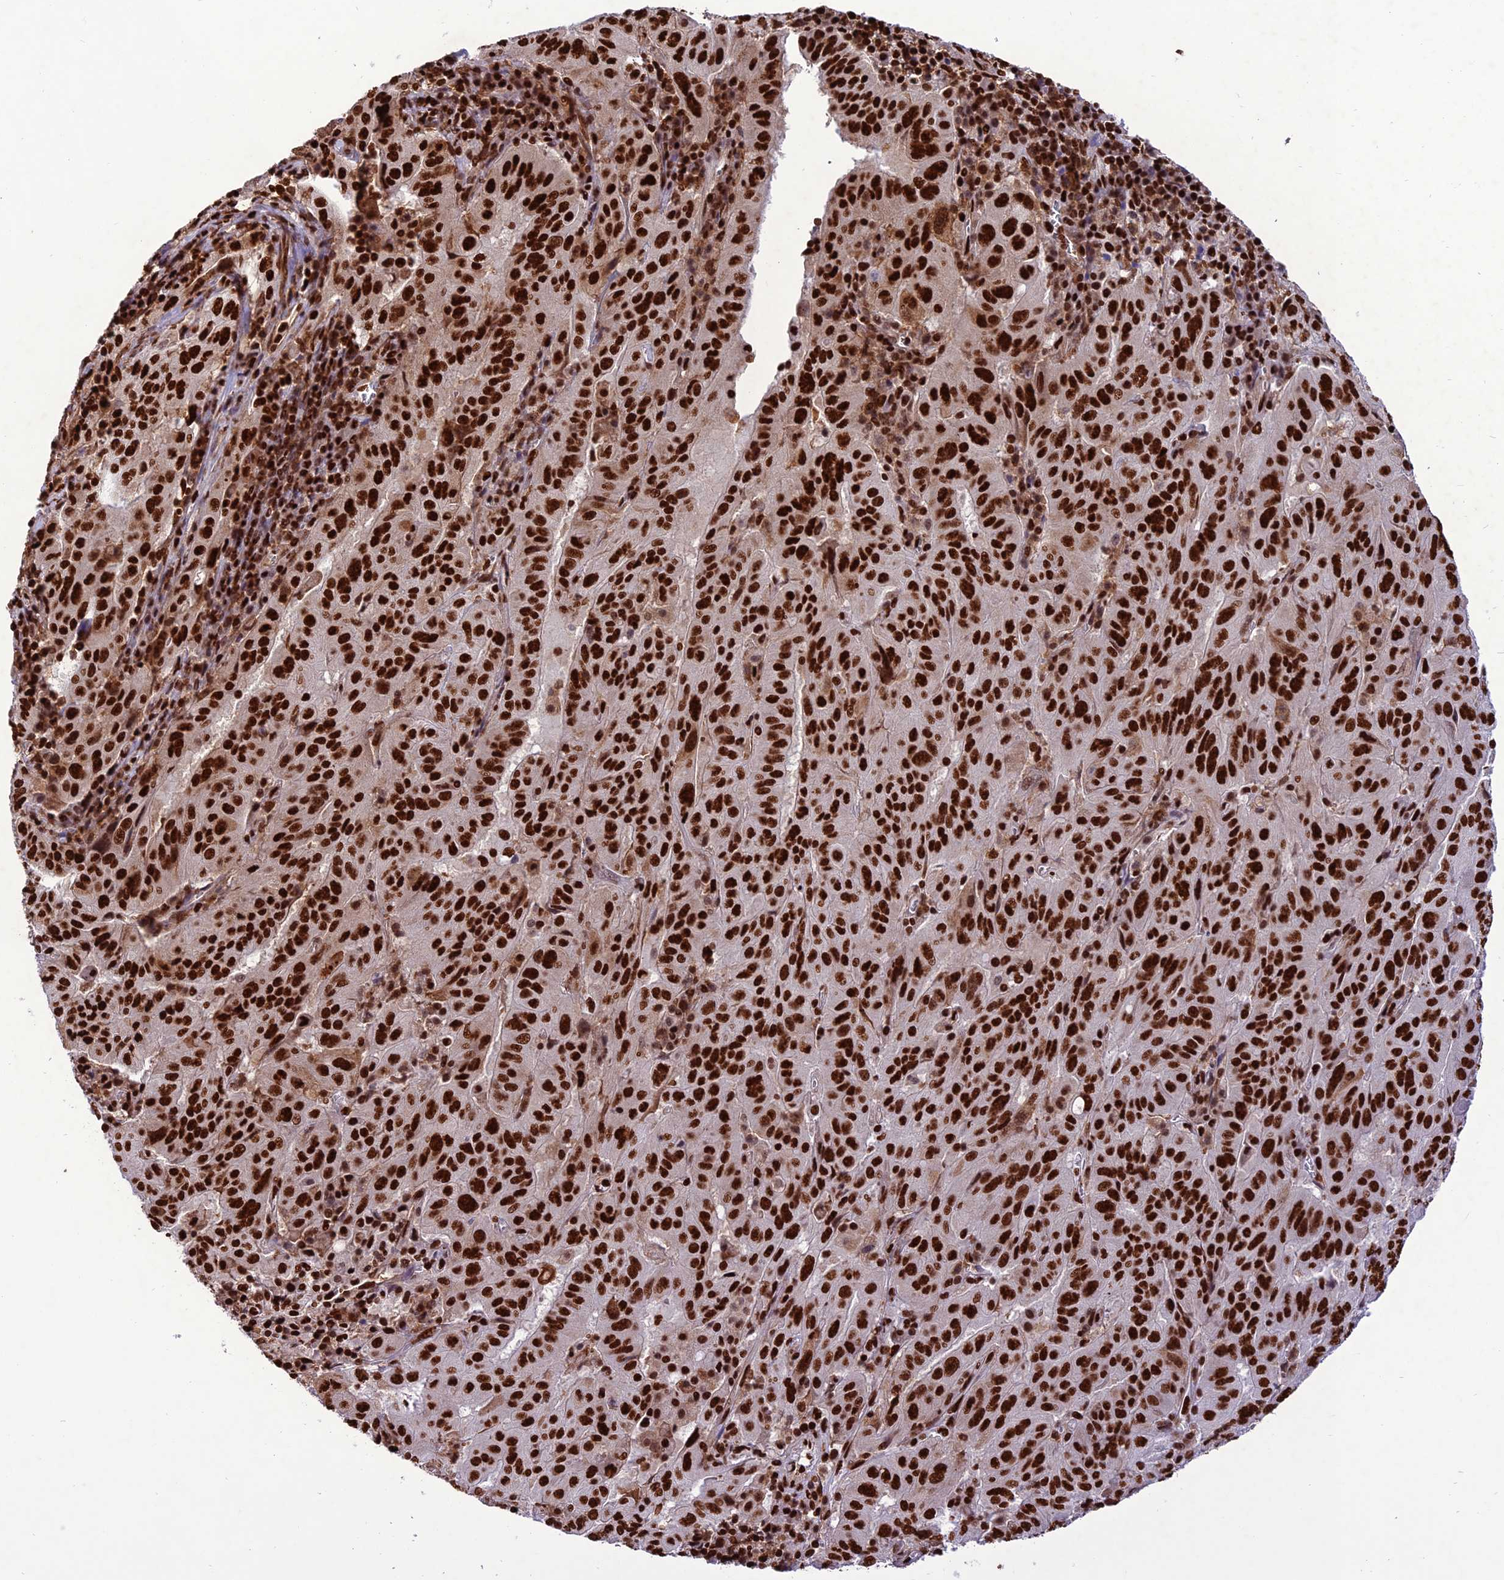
{"staining": {"intensity": "strong", "quantity": ">75%", "location": "nuclear"}, "tissue": "pancreatic cancer", "cell_type": "Tumor cells", "image_type": "cancer", "snomed": [{"axis": "morphology", "description": "Adenocarcinoma, NOS"}, {"axis": "topography", "description": "Pancreas"}], "caption": "Immunohistochemistry (IHC) image of neoplastic tissue: adenocarcinoma (pancreatic) stained using IHC exhibits high levels of strong protein expression localized specifically in the nuclear of tumor cells, appearing as a nuclear brown color.", "gene": "INO80E", "patient": {"sex": "male", "age": 63}}